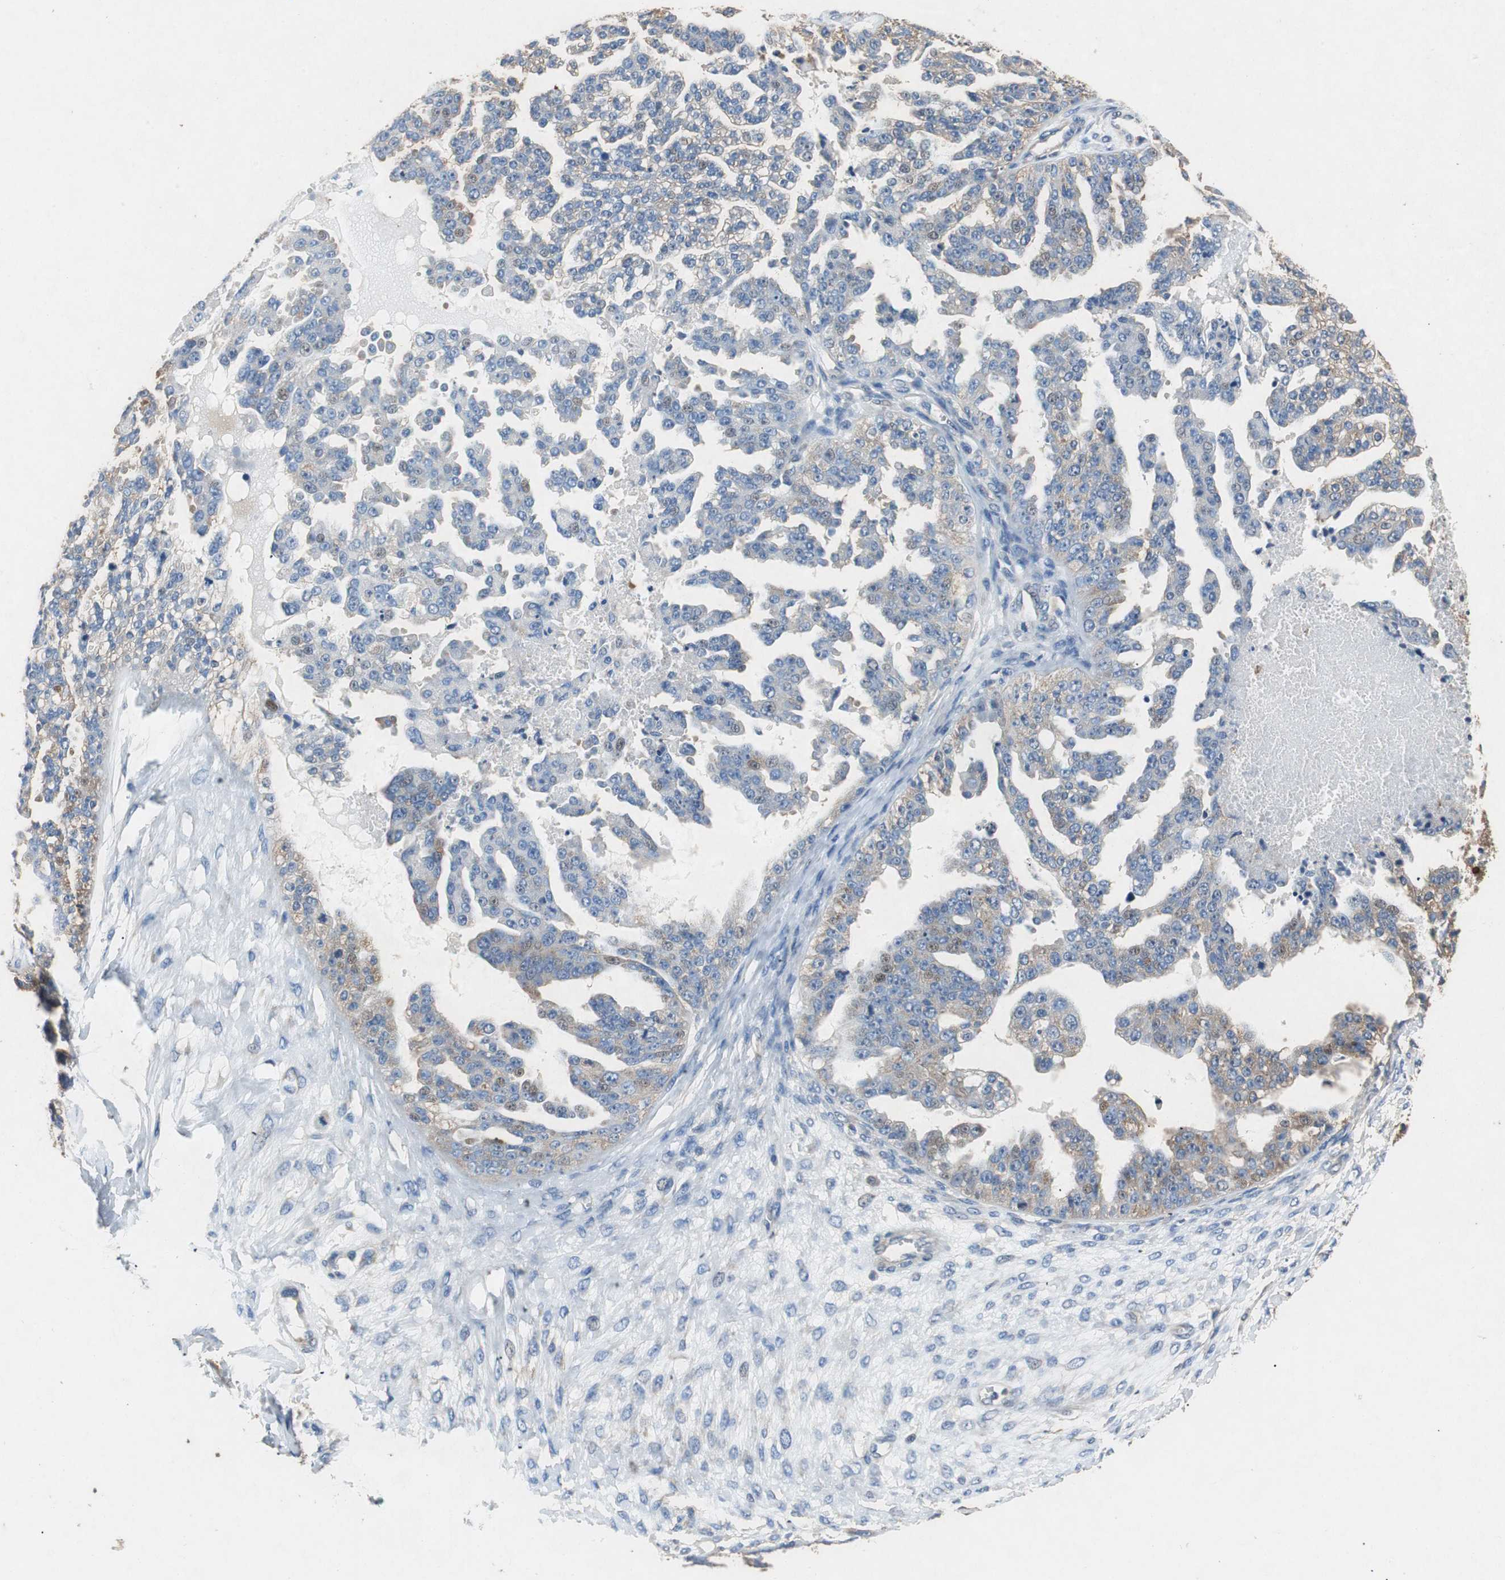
{"staining": {"intensity": "moderate", "quantity": ">75%", "location": "cytoplasmic/membranous"}, "tissue": "ovarian cancer", "cell_type": "Tumor cells", "image_type": "cancer", "snomed": [{"axis": "morphology", "description": "Carcinoma, NOS"}, {"axis": "topography", "description": "Soft tissue"}, {"axis": "topography", "description": "Ovary"}], "caption": "Ovarian cancer was stained to show a protein in brown. There is medium levels of moderate cytoplasmic/membranous staining in about >75% of tumor cells.", "gene": "RPL35", "patient": {"sex": "female", "age": 54}}